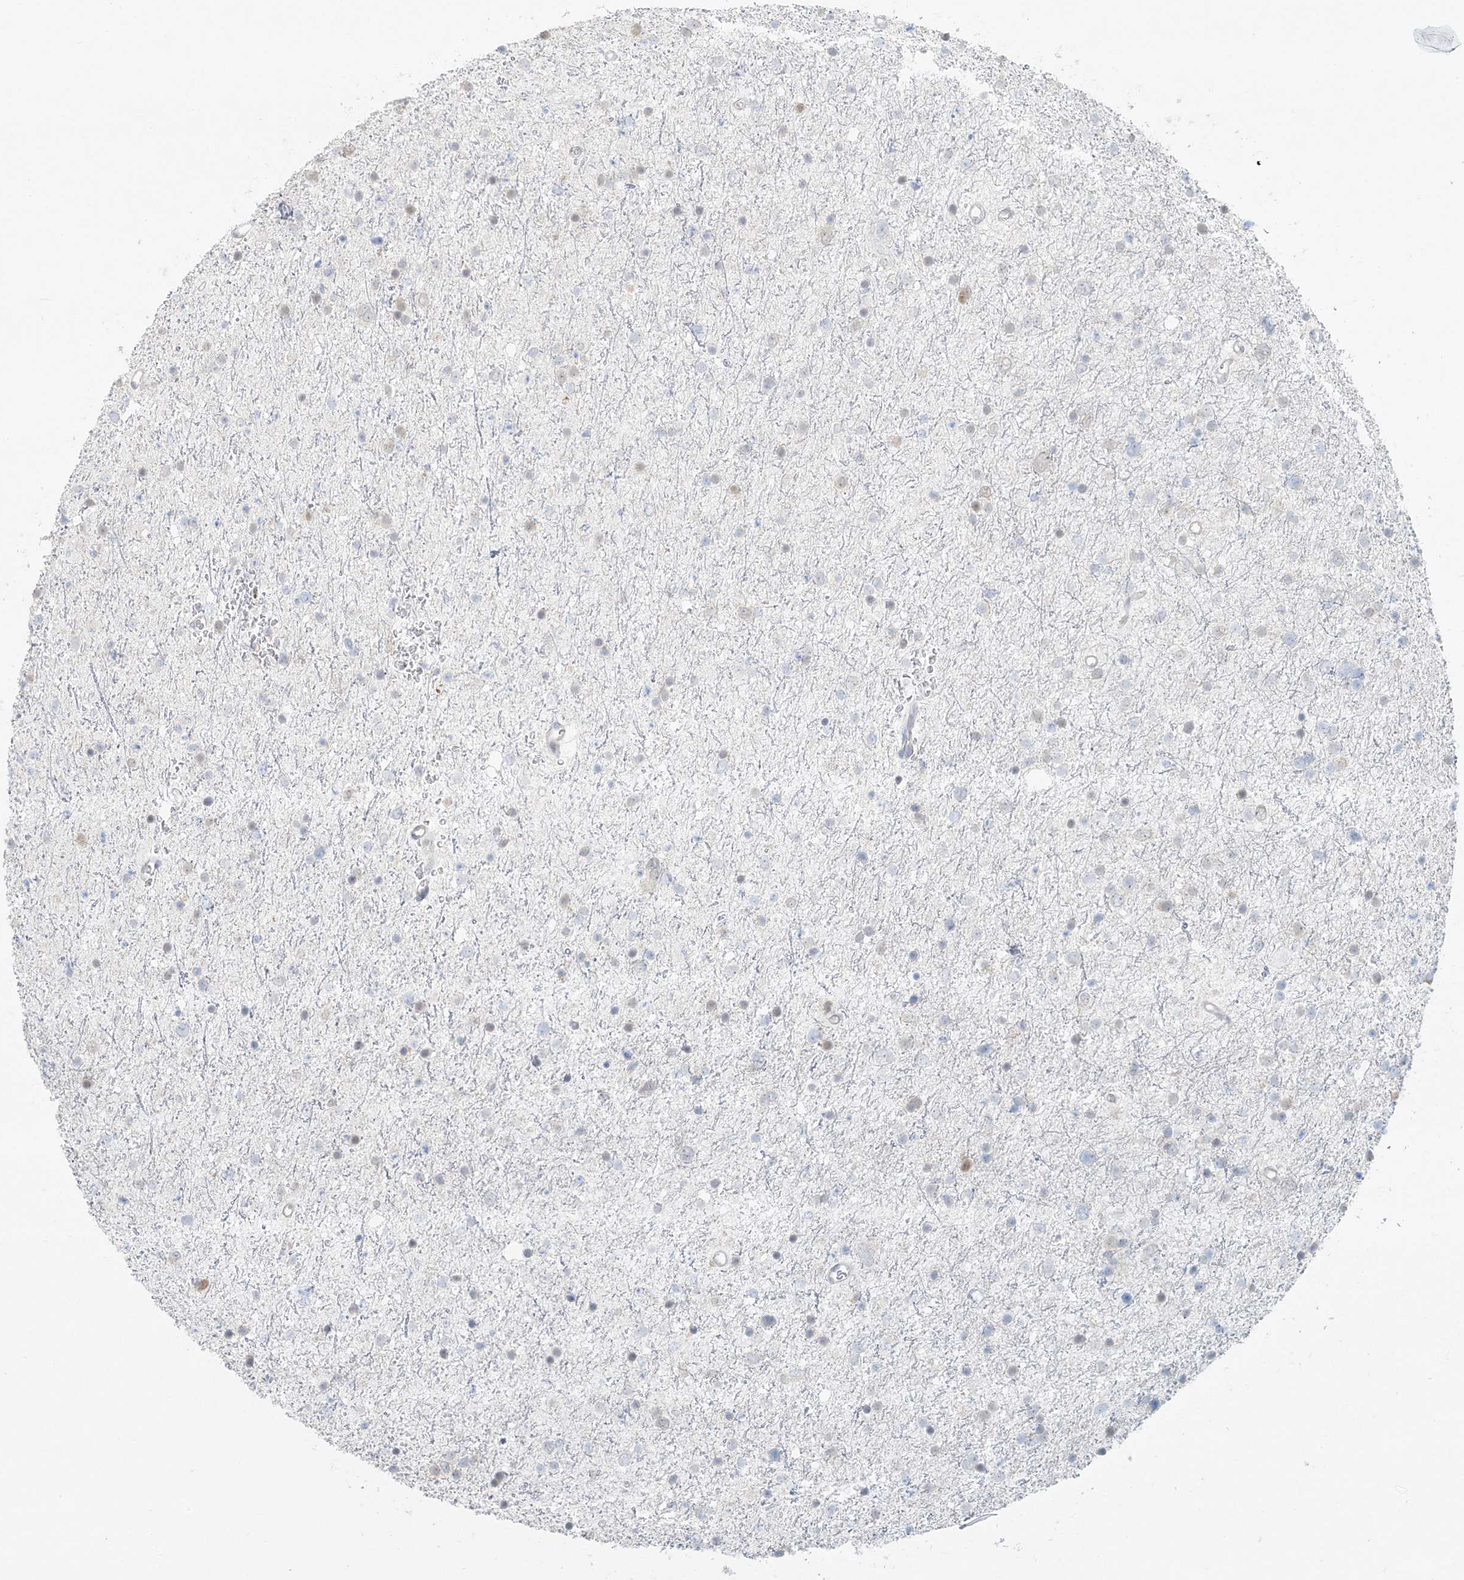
{"staining": {"intensity": "negative", "quantity": "none", "location": "none"}, "tissue": "glioma", "cell_type": "Tumor cells", "image_type": "cancer", "snomed": [{"axis": "morphology", "description": "Glioma, malignant, Low grade"}, {"axis": "topography", "description": "Brain"}], "caption": "This is an IHC histopathology image of glioma. There is no expression in tumor cells.", "gene": "HACL1", "patient": {"sex": "female", "age": 37}}